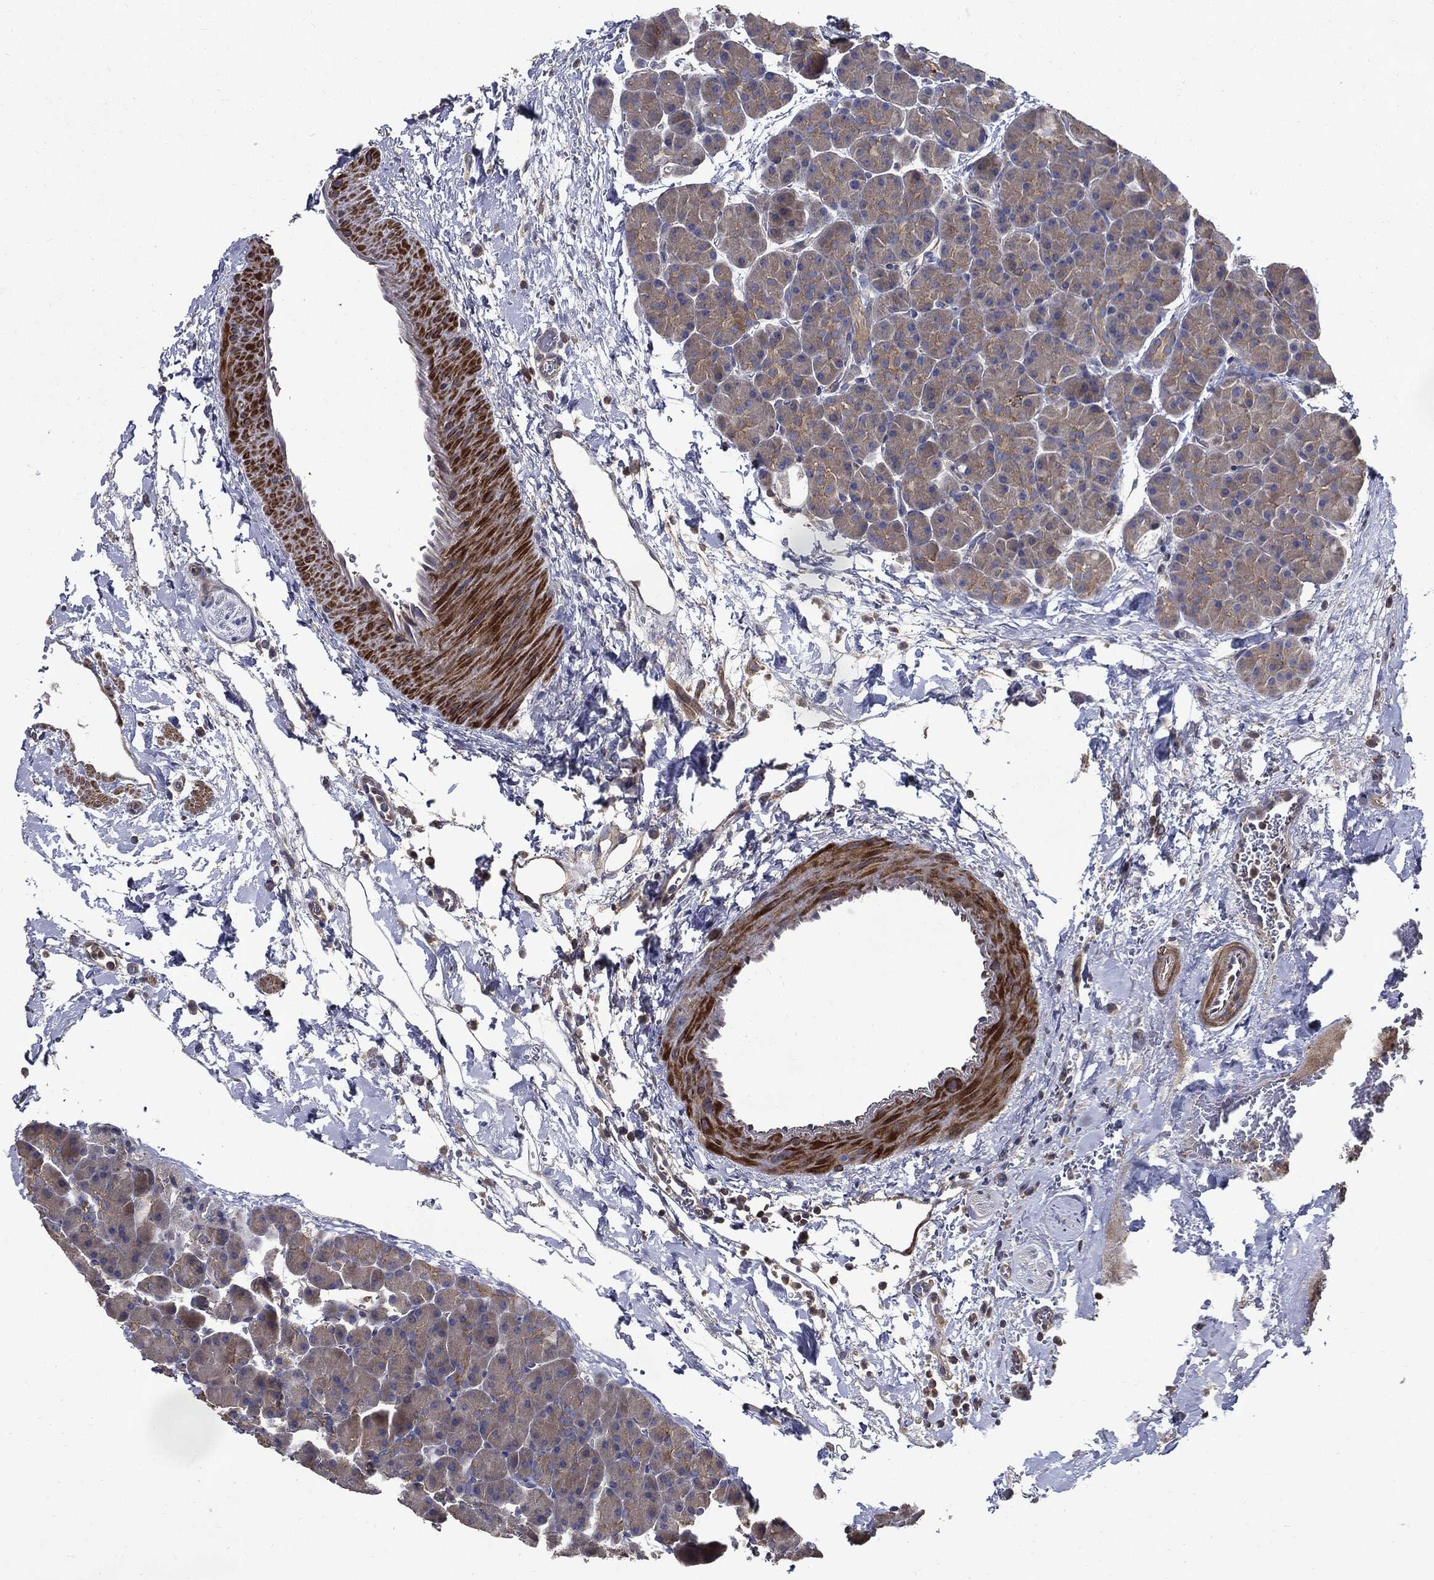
{"staining": {"intensity": "negative", "quantity": "none", "location": "none"}, "tissue": "pancreas", "cell_type": "Exocrine glandular cells", "image_type": "normal", "snomed": [{"axis": "morphology", "description": "Normal tissue, NOS"}, {"axis": "topography", "description": "Pancreas"}], "caption": "A photomicrograph of pancreas stained for a protein exhibits no brown staining in exocrine glandular cells. The staining was performed using DAB (3,3'-diaminobenzidine) to visualize the protein expression in brown, while the nuclei were stained in blue with hematoxylin (Magnification: 20x).", "gene": "PDCD6IP", "patient": {"sex": "female", "age": 44}}